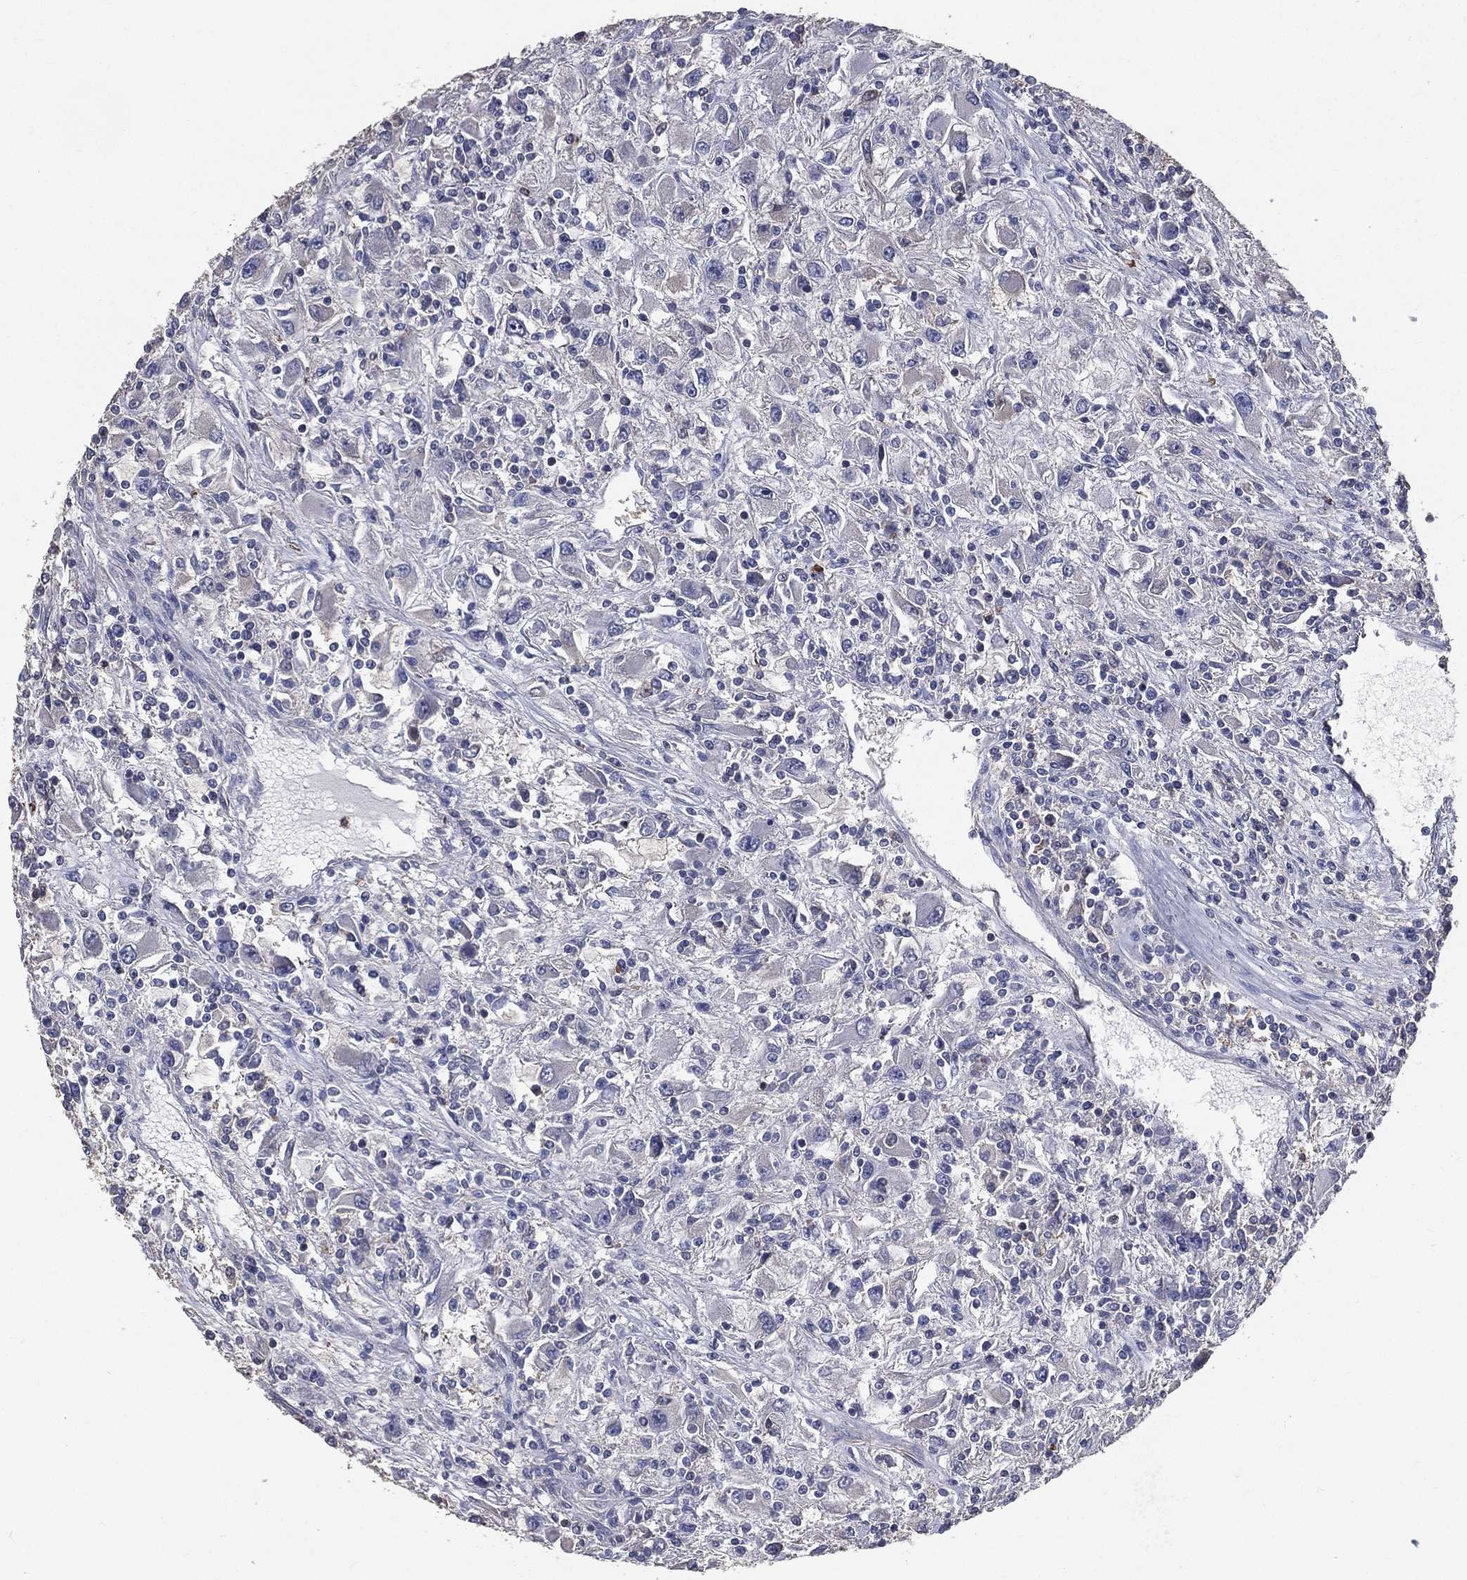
{"staining": {"intensity": "negative", "quantity": "none", "location": "none"}, "tissue": "renal cancer", "cell_type": "Tumor cells", "image_type": "cancer", "snomed": [{"axis": "morphology", "description": "Adenocarcinoma, NOS"}, {"axis": "topography", "description": "Kidney"}], "caption": "There is no significant staining in tumor cells of renal cancer.", "gene": "SERPINB2", "patient": {"sex": "female", "age": 67}}